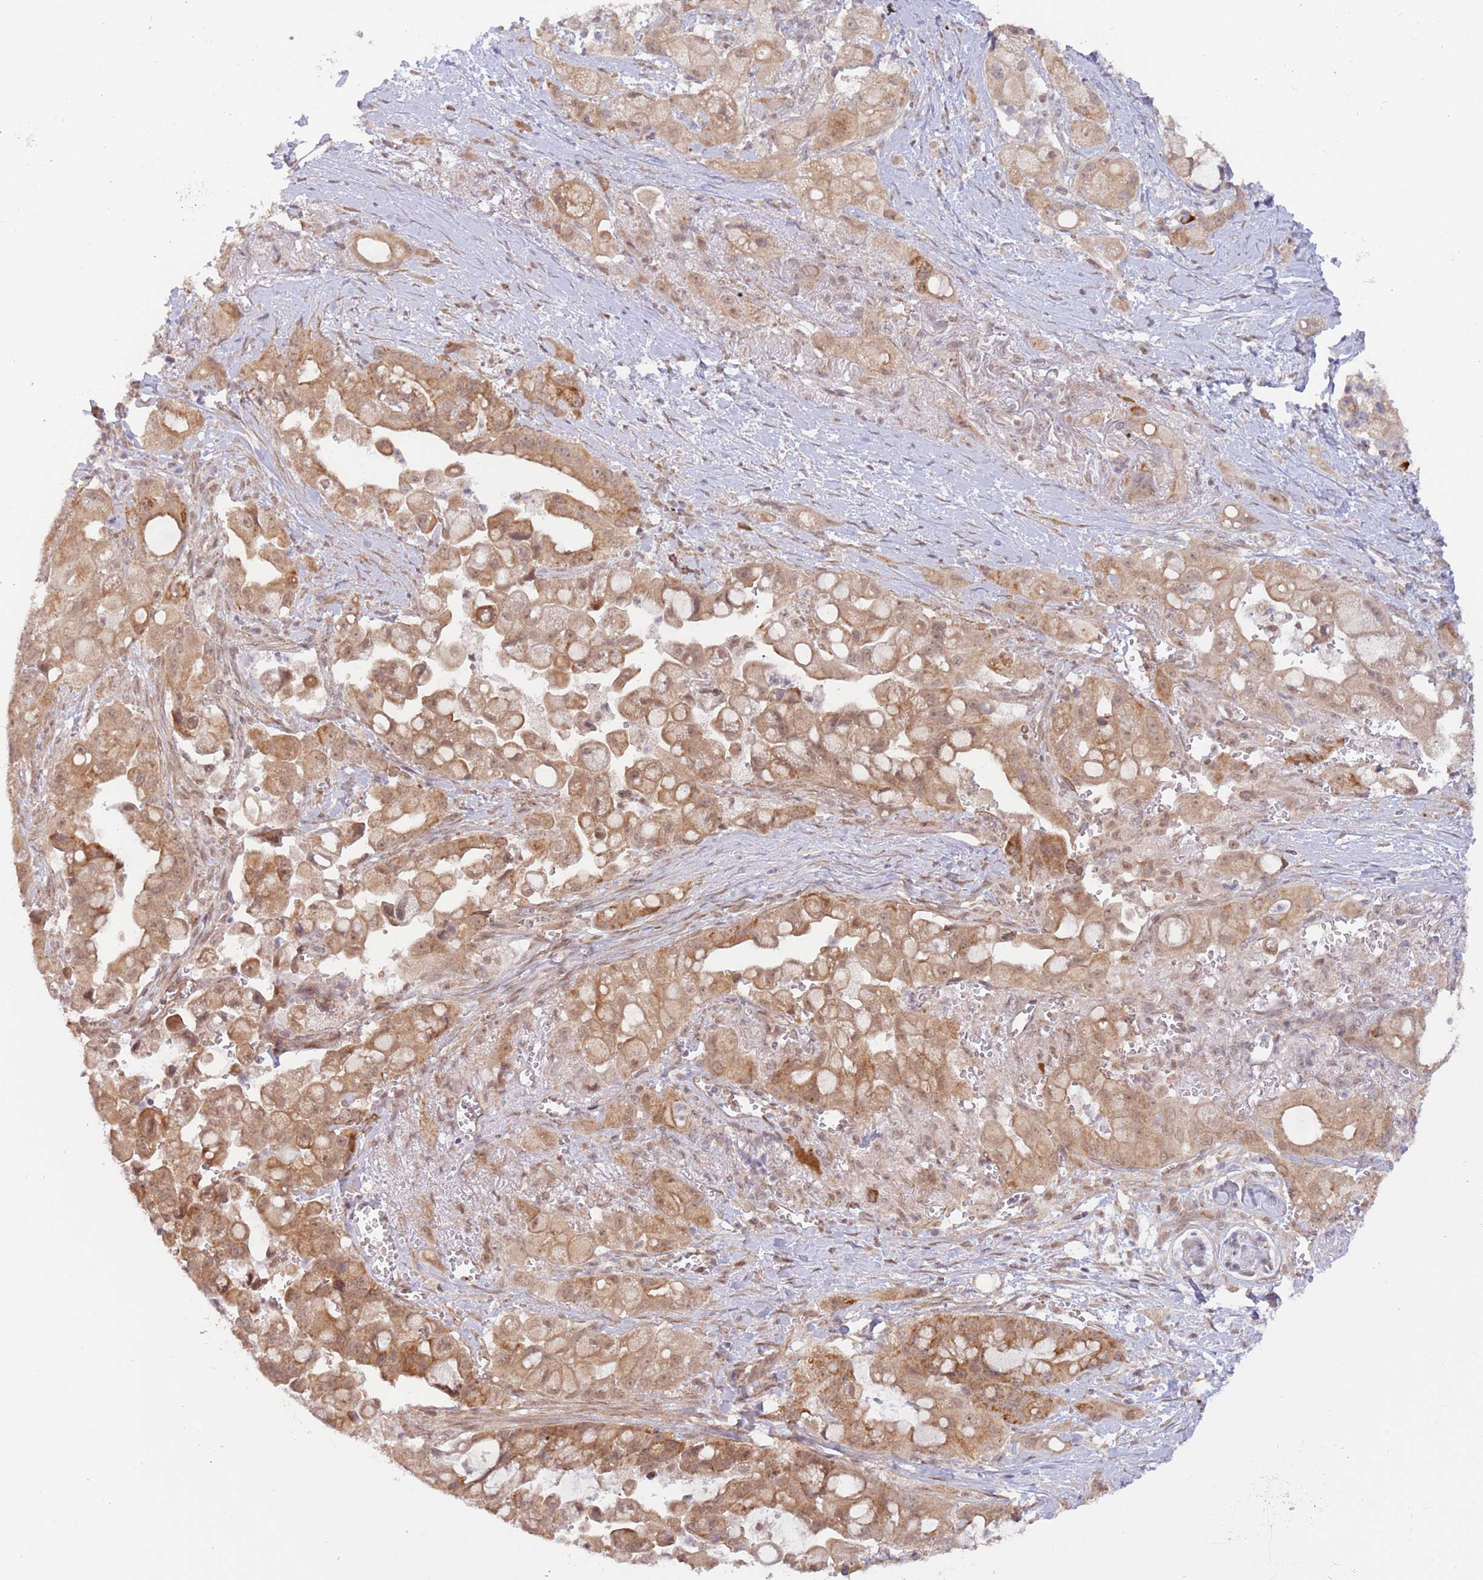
{"staining": {"intensity": "moderate", "quantity": ">75%", "location": "cytoplasmic/membranous,nuclear"}, "tissue": "pancreatic cancer", "cell_type": "Tumor cells", "image_type": "cancer", "snomed": [{"axis": "morphology", "description": "Adenocarcinoma, NOS"}, {"axis": "topography", "description": "Pancreas"}], "caption": "Moderate cytoplasmic/membranous and nuclear protein staining is seen in about >75% of tumor cells in adenocarcinoma (pancreatic).", "gene": "UQCC3", "patient": {"sex": "male", "age": 68}}